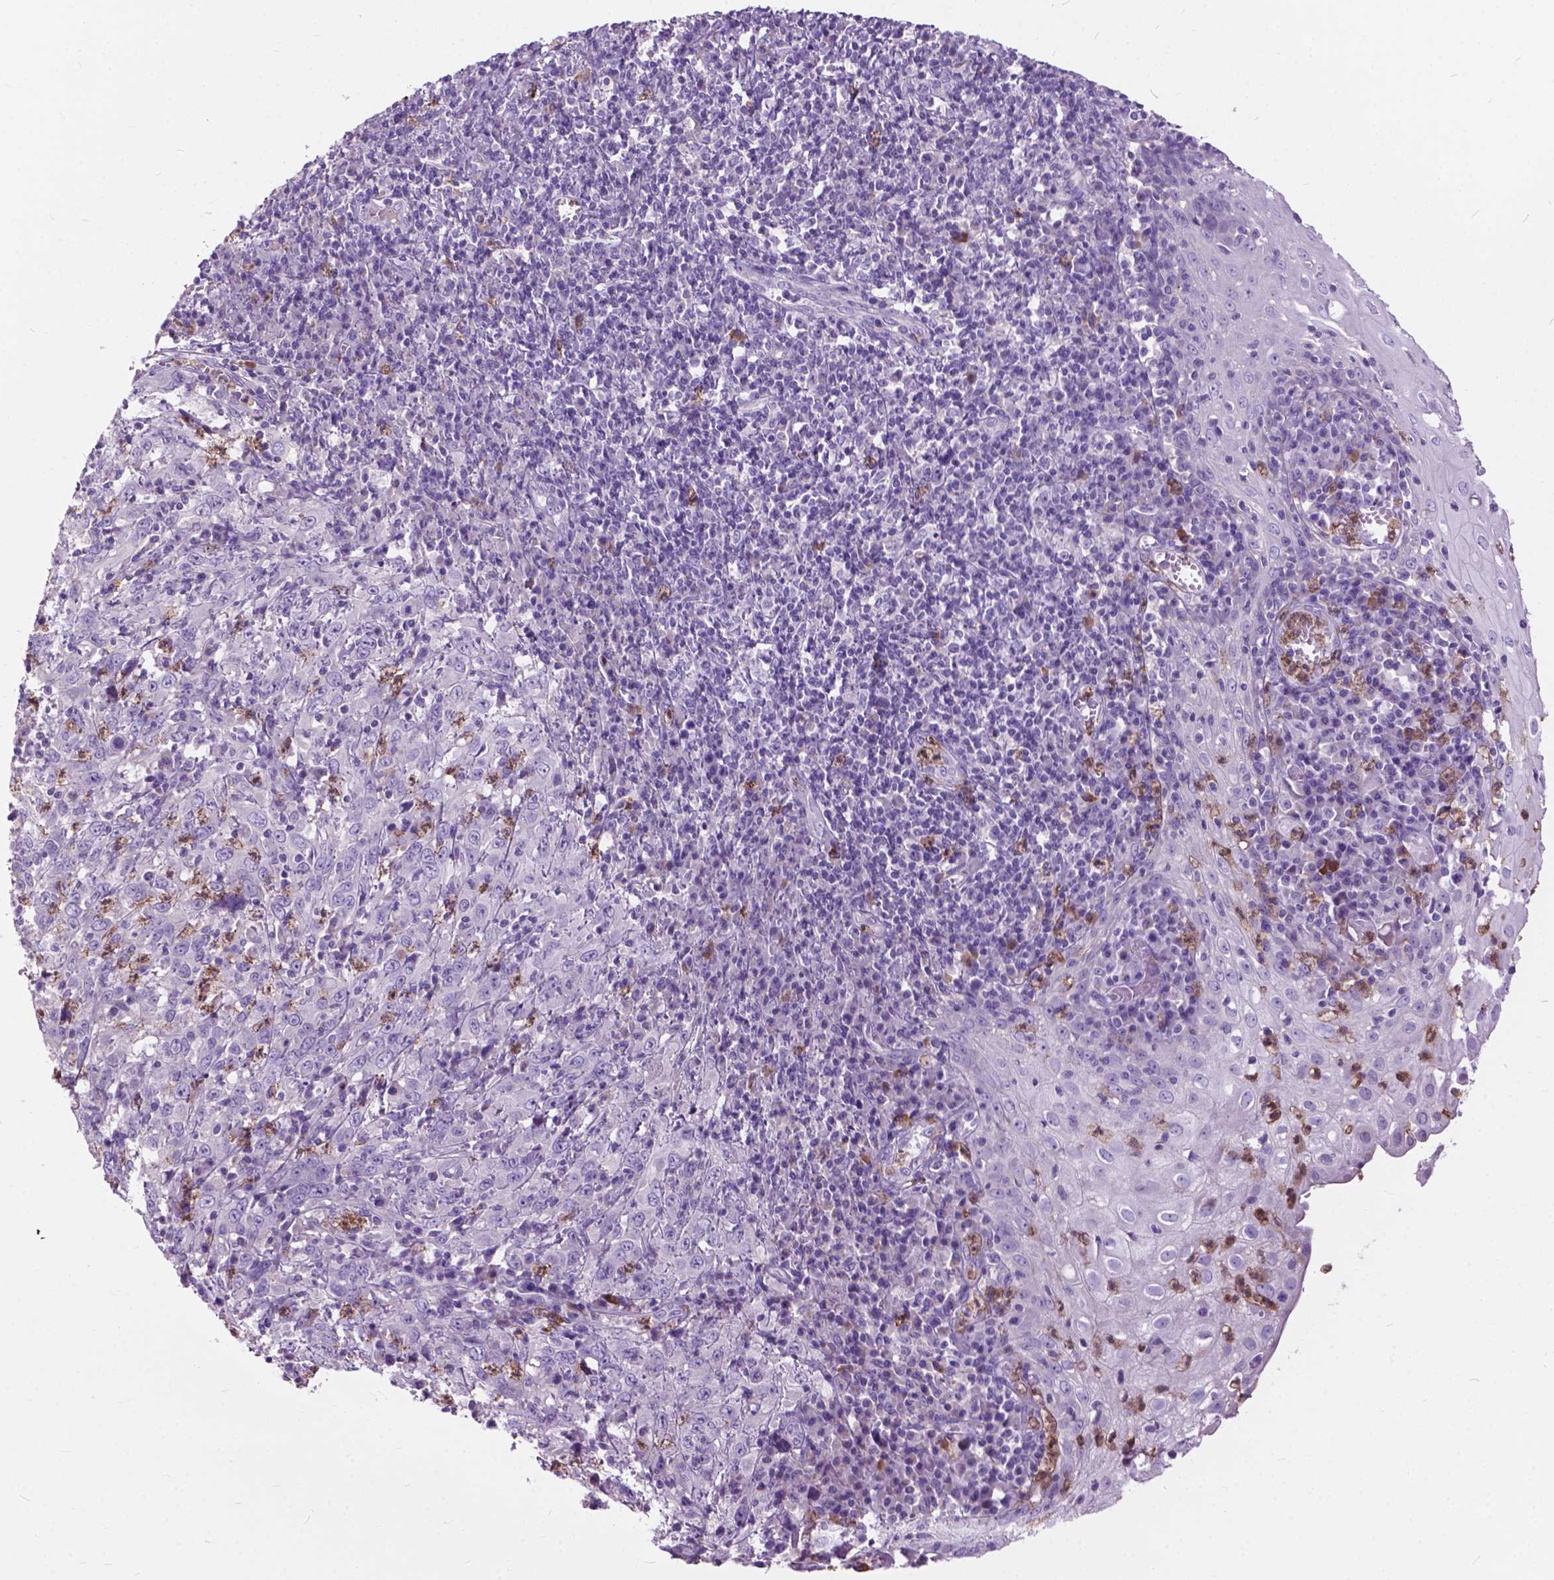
{"staining": {"intensity": "negative", "quantity": "none", "location": "none"}, "tissue": "cervical cancer", "cell_type": "Tumor cells", "image_type": "cancer", "snomed": [{"axis": "morphology", "description": "Squamous cell carcinoma, NOS"}, {"axis": "topography", "description": "Cervix"}], "caption": "A histopathology image of human cervical cancer is negative for staining in tumor cells.", "gene": "PRR35", "patient": {"sex": "female", "age": 46}}